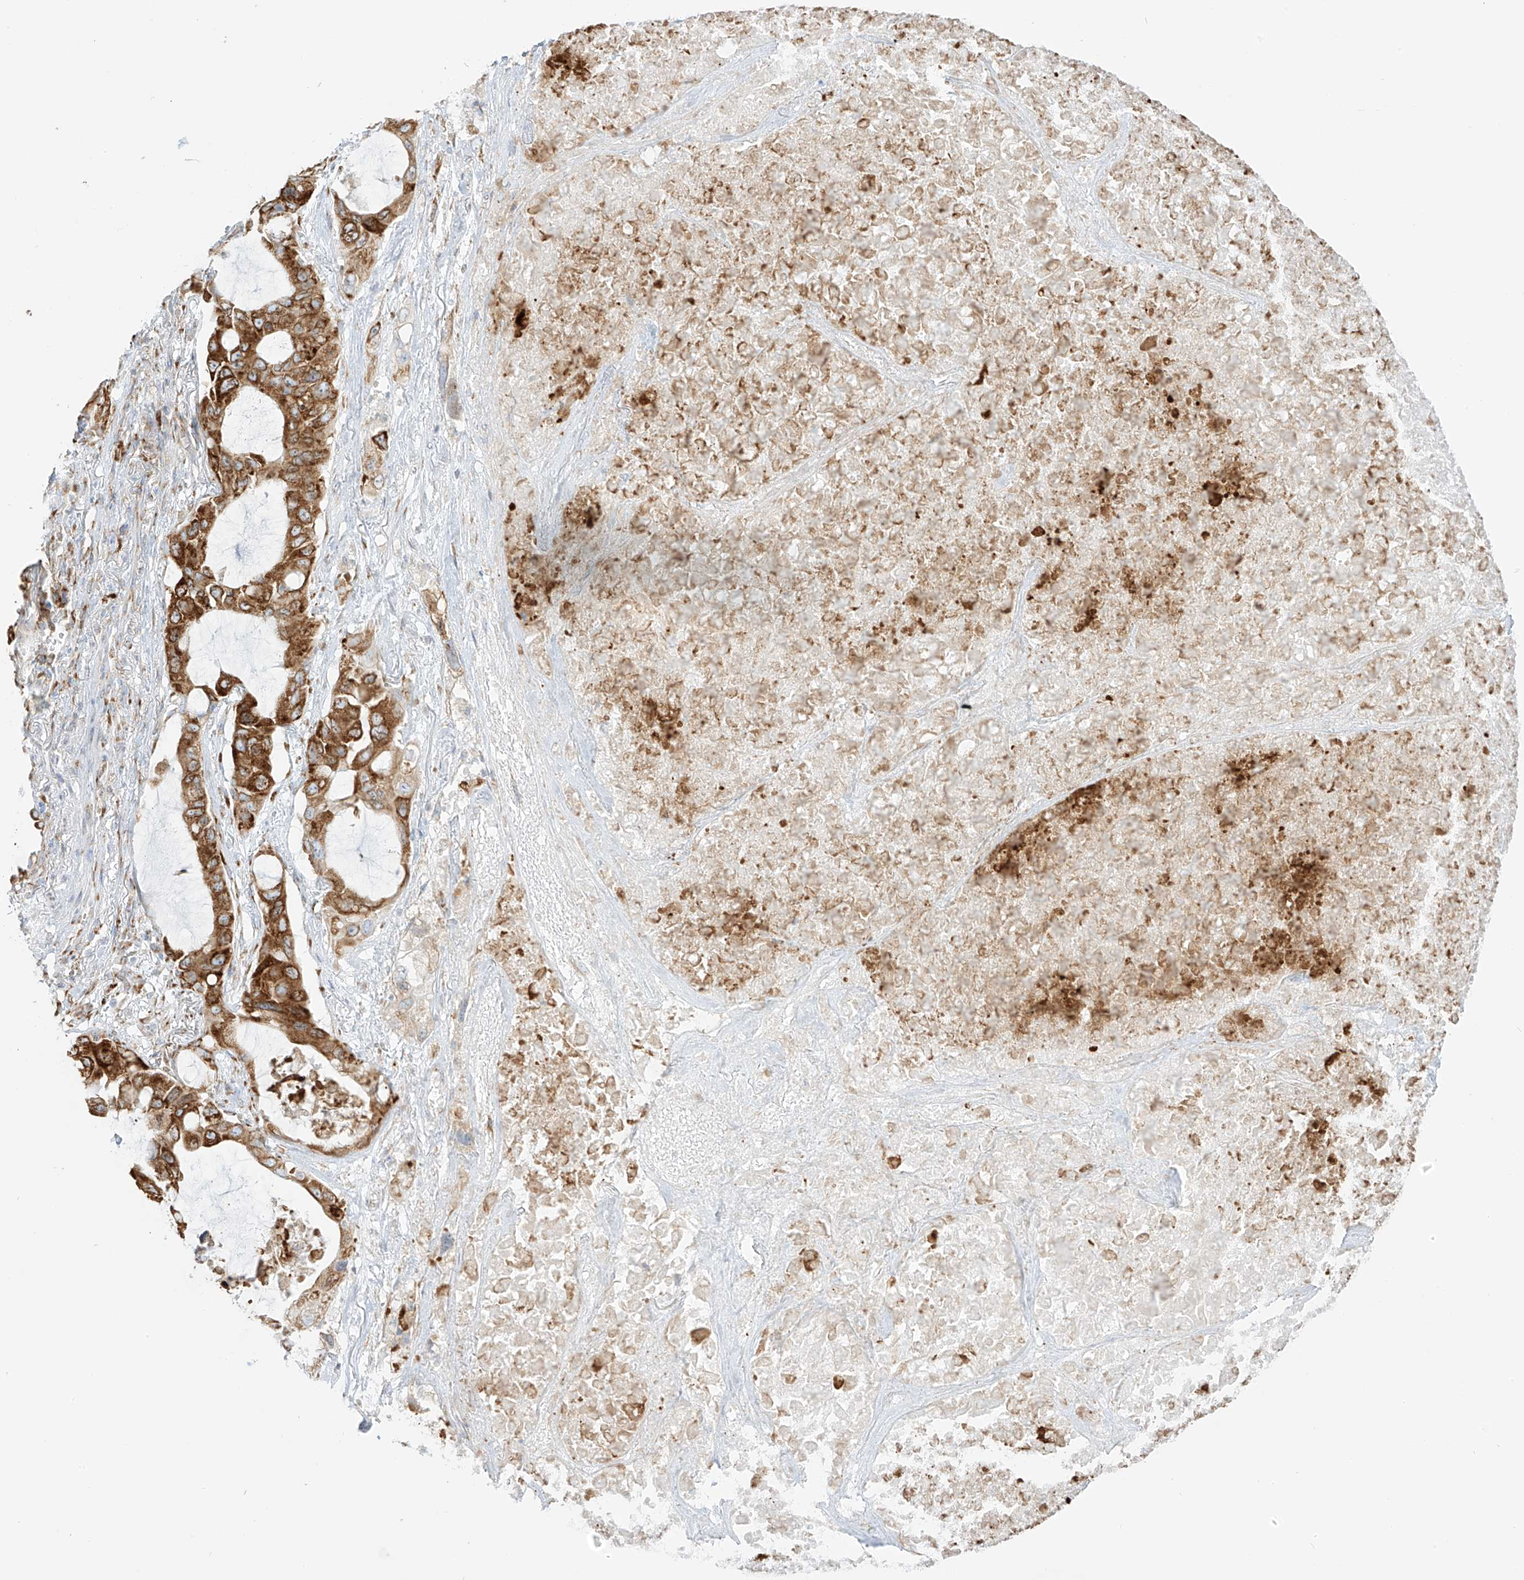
{"staining": {"intensity": "strong", "quantity": ">75%", "location": "cytoplasmic/membranous"}, "tissue": "lung cancer", "cell_type": "Tumor cells", "image_type": "cancer", "snomed": [{"axis": "morphology", "description": "Squamous cell carcinoma, NOS"}, {"axis": "topography", "description": "Lung"}], "caption": "Immunohistochemistry (IHC) of lung squamous cell carcinoma reveals high levels of strong cytoplasmic/membranous positivity in about >75% of tumor cells. The protein of interest is shown in brown color, while the nuclei are stained blue.", "gene": "LRRC59", "patient": {"sex": "female", "age": 73}}